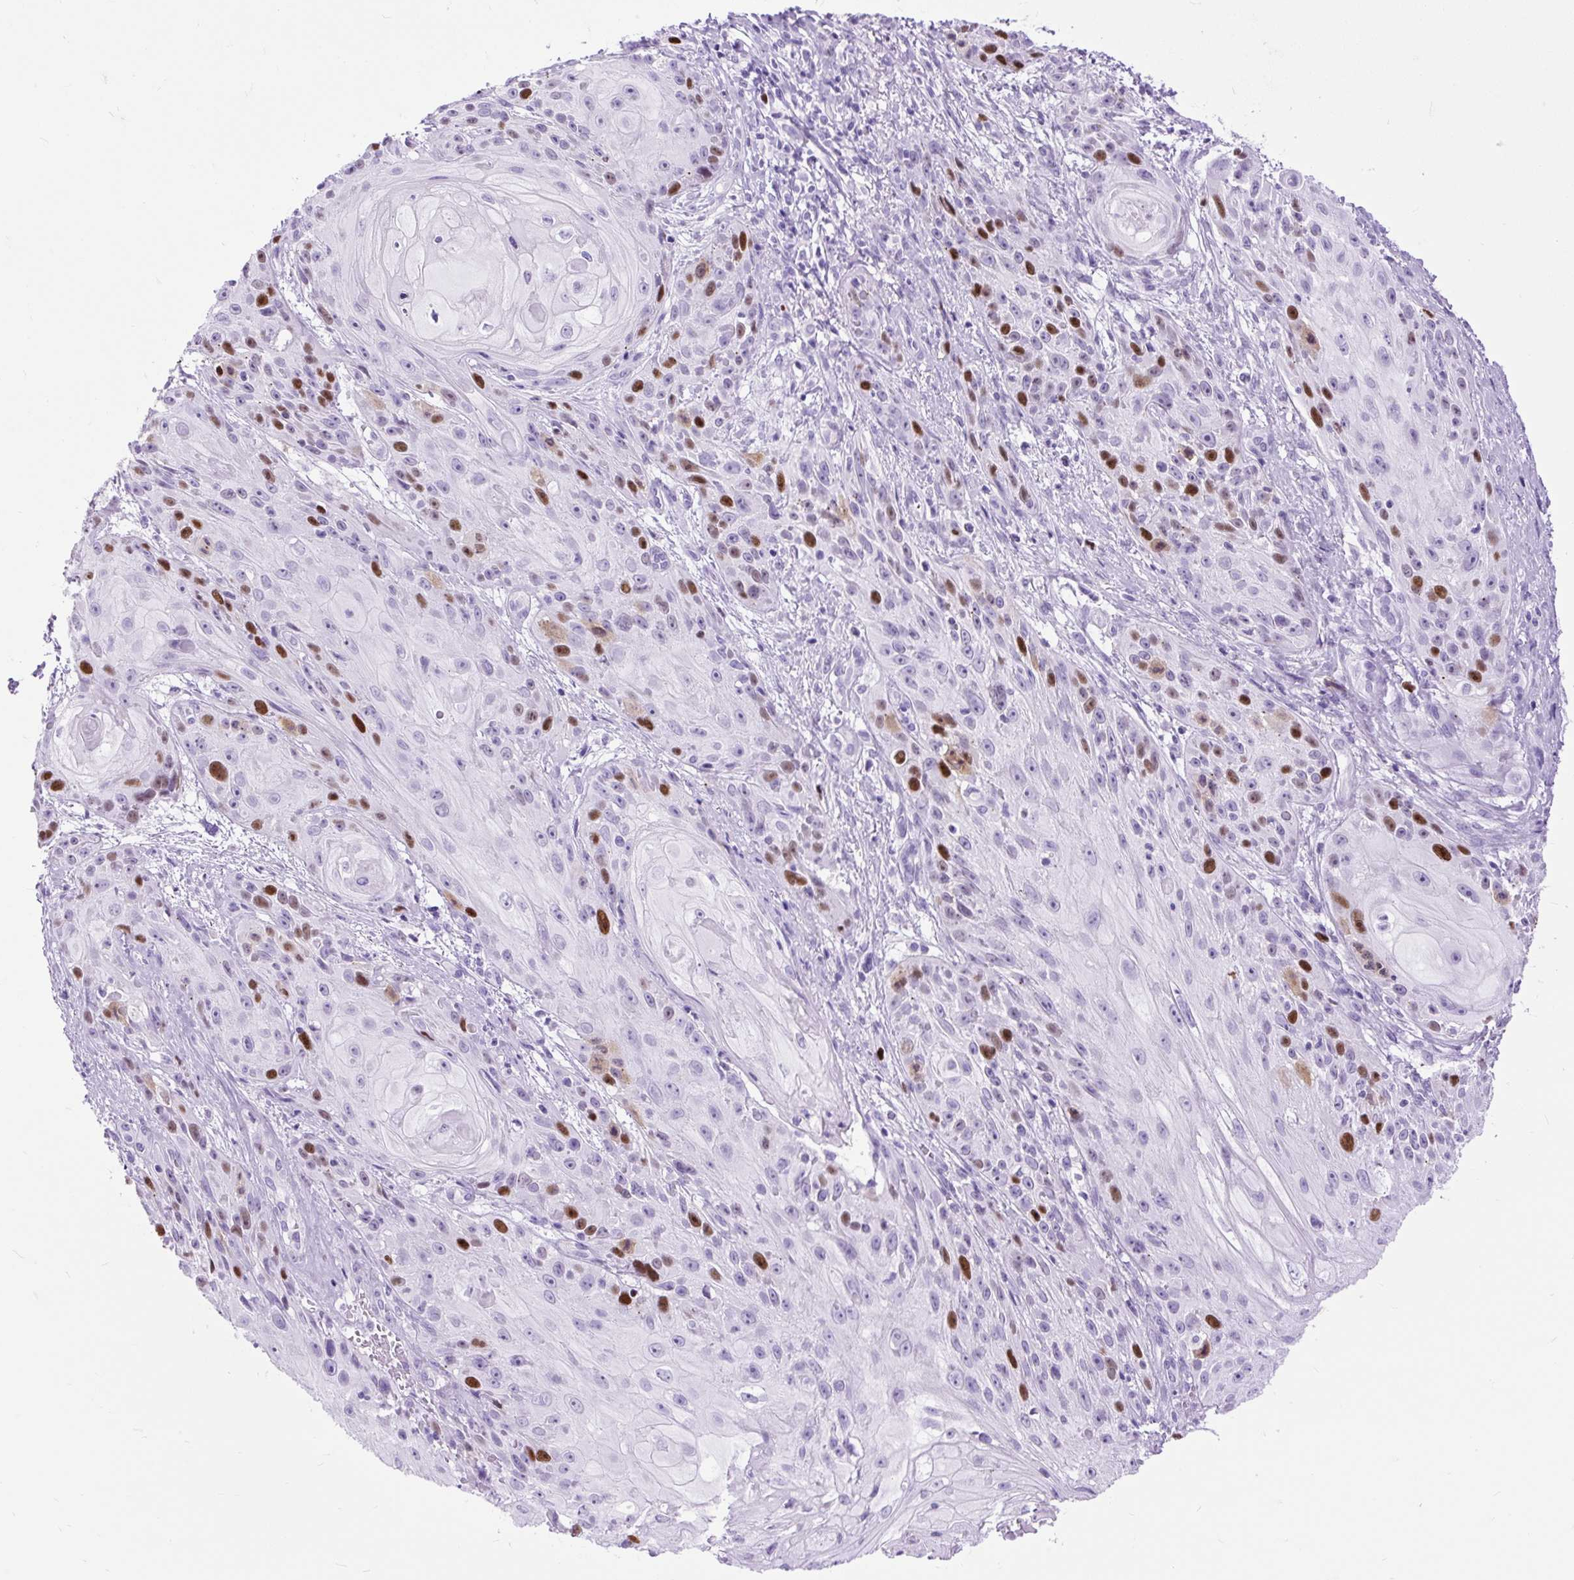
{"staining": {"intensity": "strong", "quantity": "<25%", "location": "nuclear"}, "tissue": "skin cancer", "cell_type": "Tumor cells", "image_type": "cancer", "snomed": [{"axis": "morphology", "description": "Squamous cell carcinoma, NOS"}, {"axis": "topography", "description": "Skin"}, {"axis": "topography", "description": "Vulva"}], "caption": "Immunohistochemical staining of skin cancer (squamous cell carcinoma) shows medium levels of strong nuclear protein expression in approximately <25% of tumor cells. The protein is stained brown, and the nuclei are stained in blue (DAB (3,3'-diaminobenzidine) IHC with brightfield microscopy, high magnification).", "gene": "RACGAP1", "patient": {"sex": "female", "age": 76}}